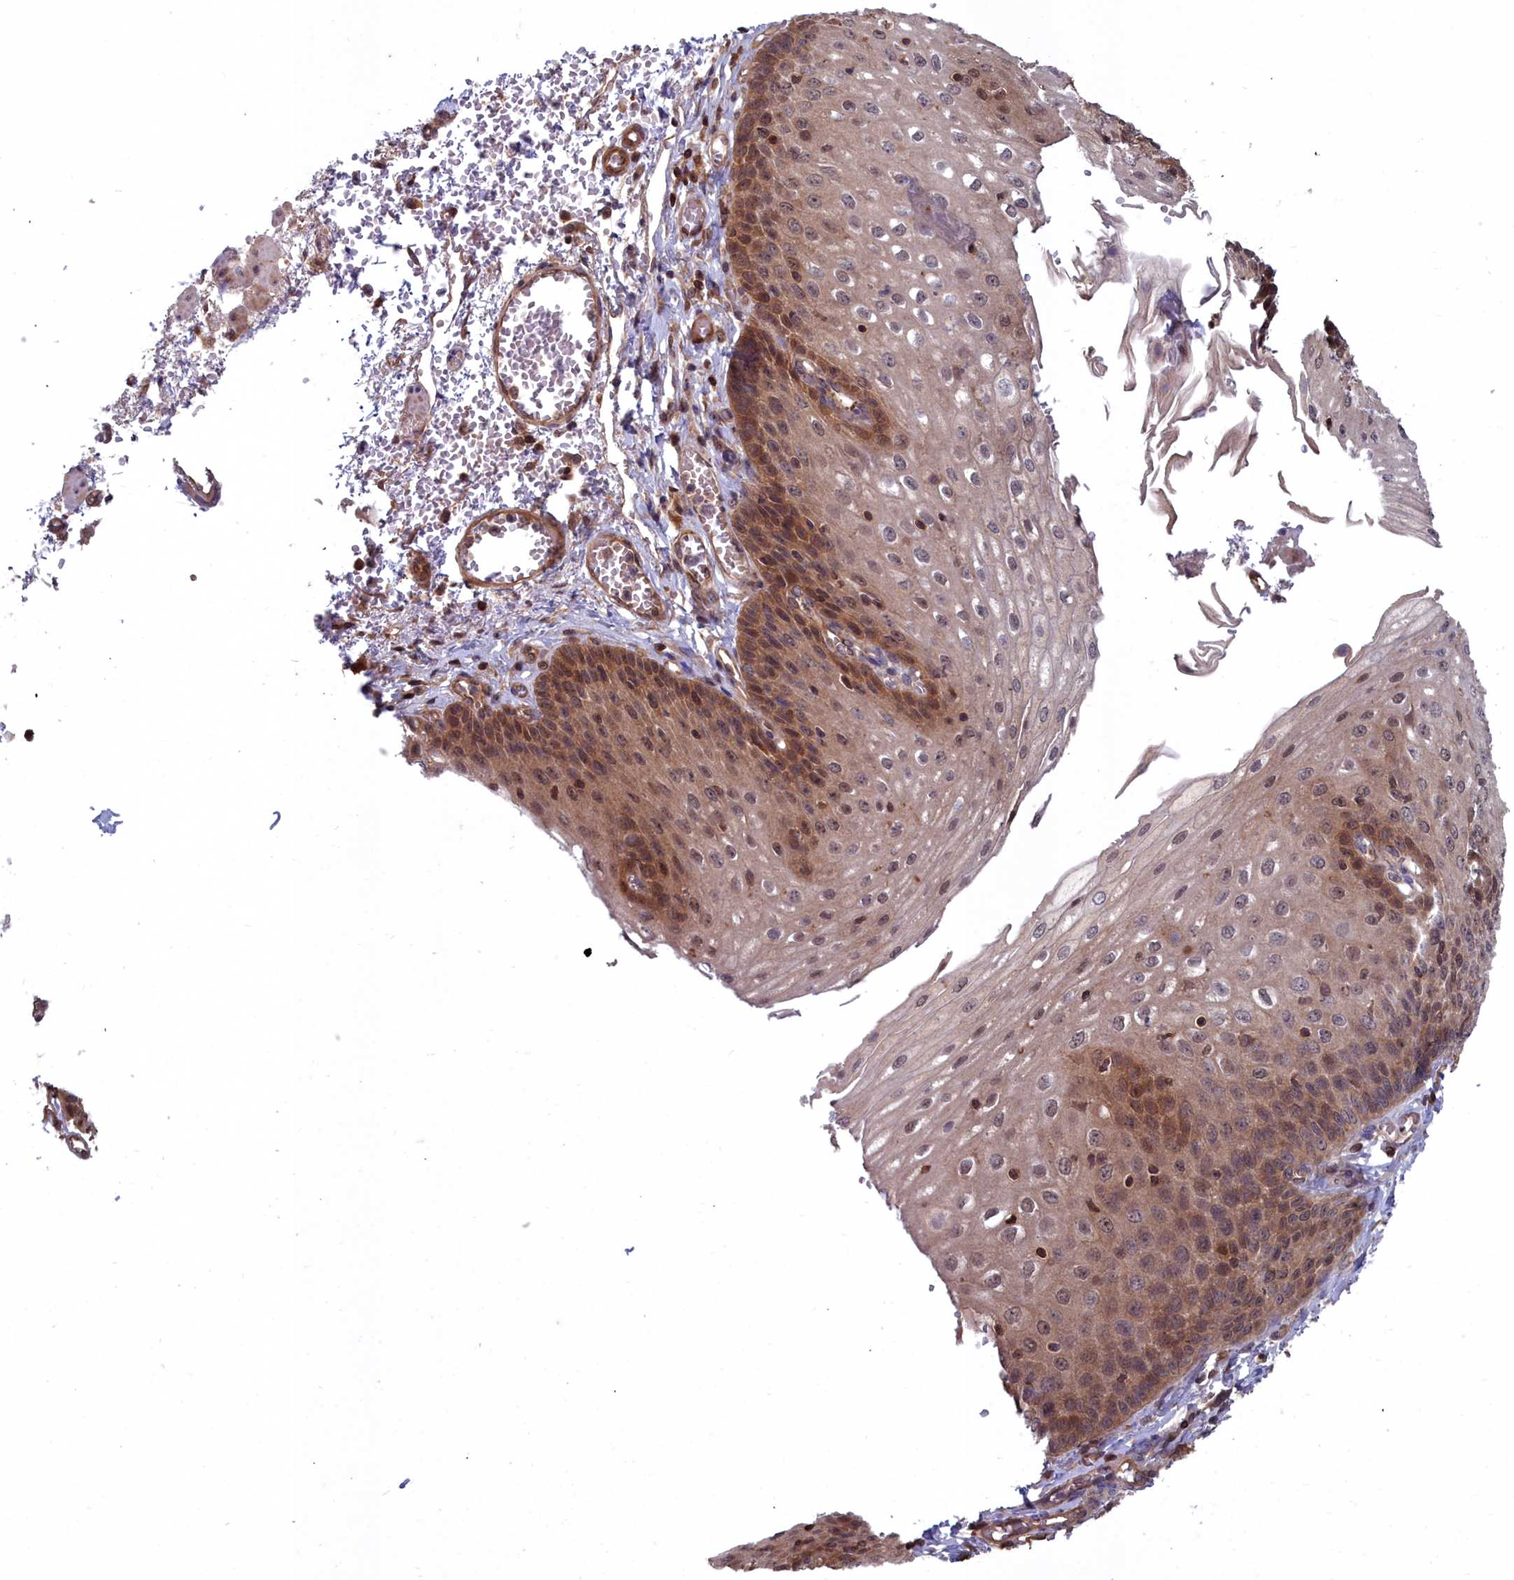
{"staining": {"intensity": "moderate", "quantity": "25%-75%", "location": "cytoplasmic/membranous,nuclear"}, "tissue": "esophagus", "cell_type": "Squamous epithelial cells", "image_type": "normal", "snomed": [{"axis": "morphology", "description": "Normal tissue, NOS"}, {"axis": "topography", "description": "Esophagus"}], "caption": "Immunohistochemical staining of benign esophagus displays moderate cytoplasmic/membranous,nuclear protein expression in about 25%-75% of squamous epithelial cells.", "gene": "GFRA2", "patient": {"sex": "male", "age": 81}}